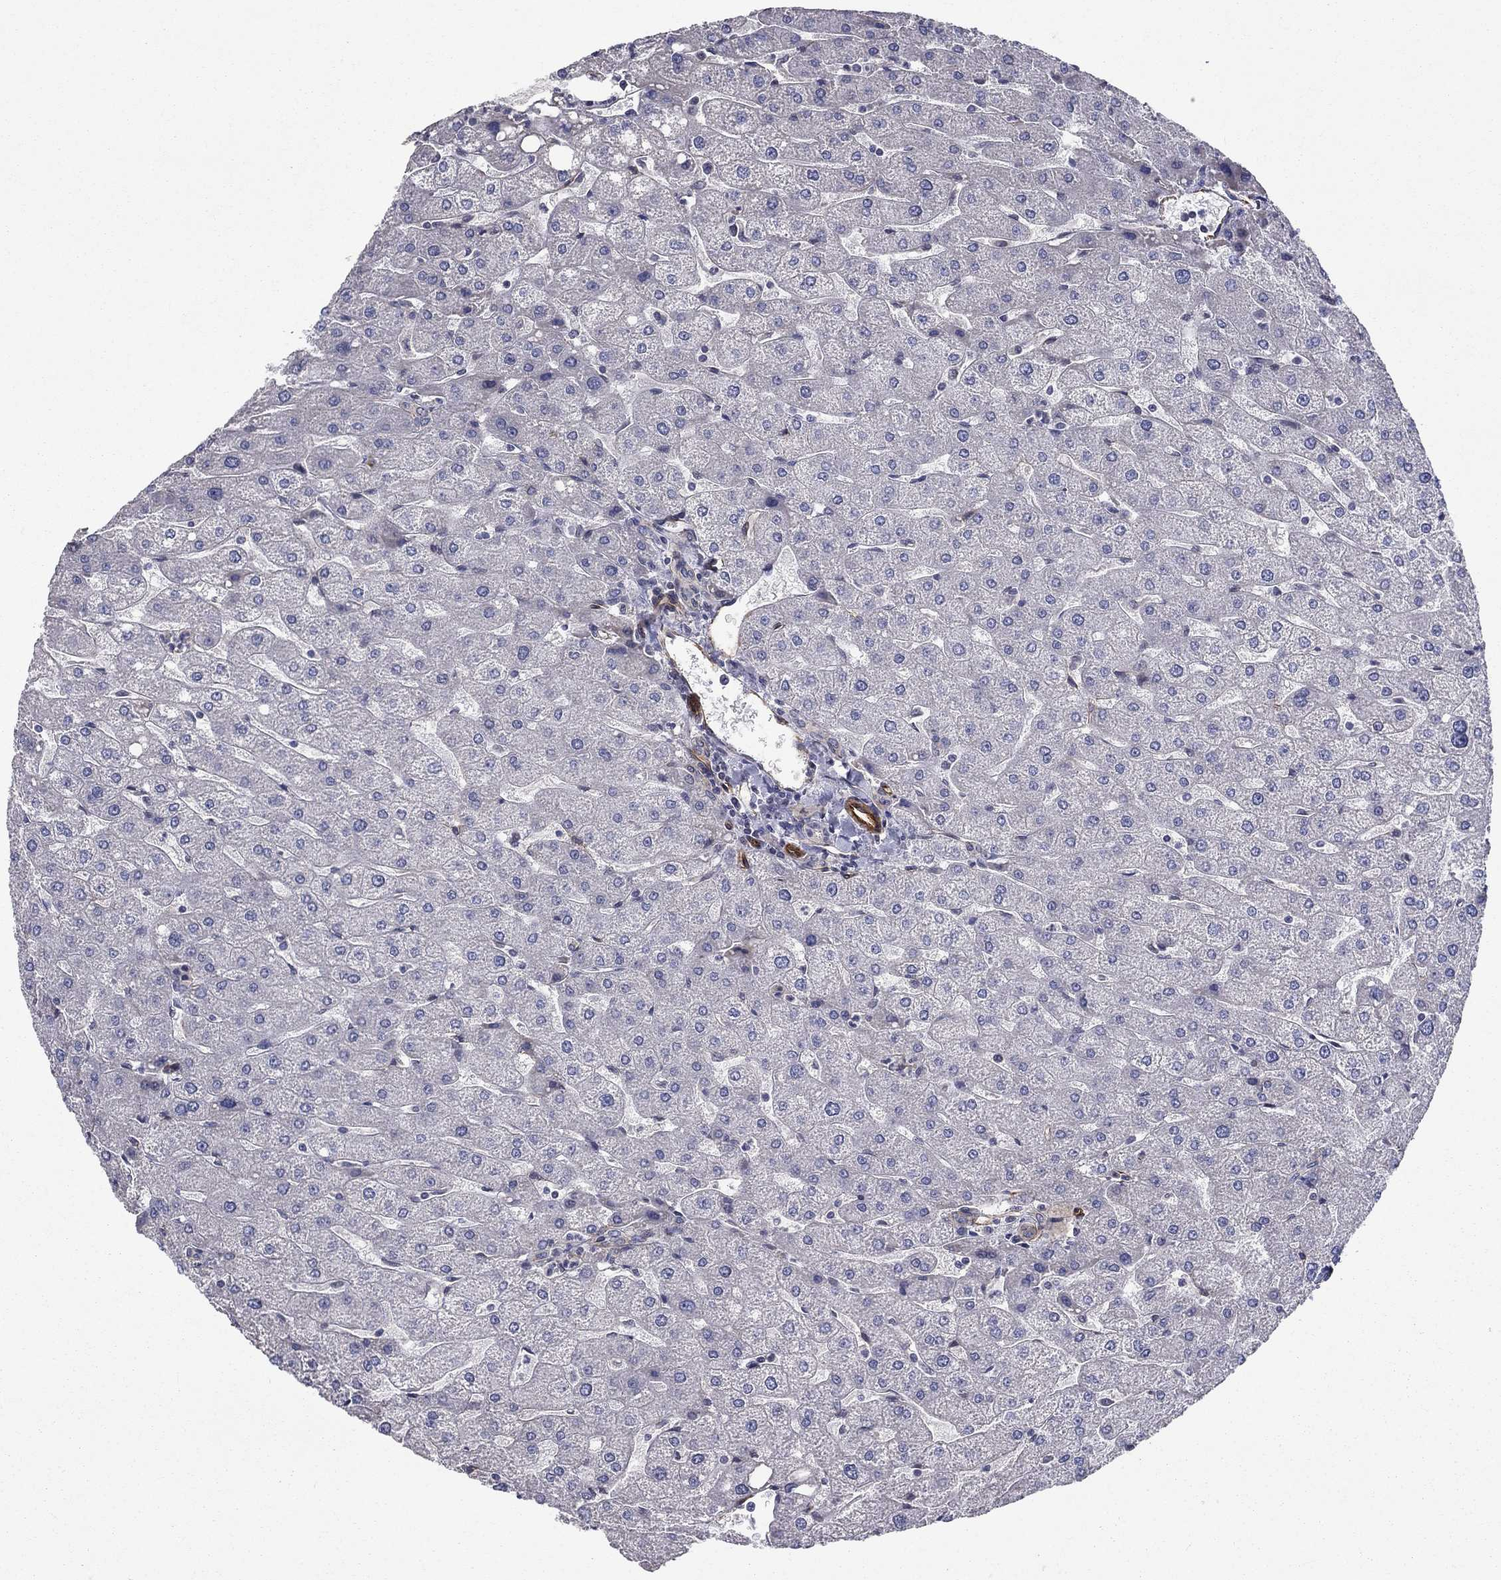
{"staining": {"intensity": "negative", "quantity": "none", "location": "none"}, "tissue": "liver", "cell_type": "Cholangiocytes", "image_type": "normal", "snomed": [{"axis": "morphology", "description": "Normal tissue, NOS"}, {"axis": "topography", "description": "Liver"}], "caption": "DAB immunohistochemical staining of benign human liver demonstrates no significant expression in cholangiocytes. The staining is performed using DAB brown chromogen with nuclei counter-stained in using hematoxylin.", "gene": "SYNC", "patient": {"sex": "male", "age": 67}}